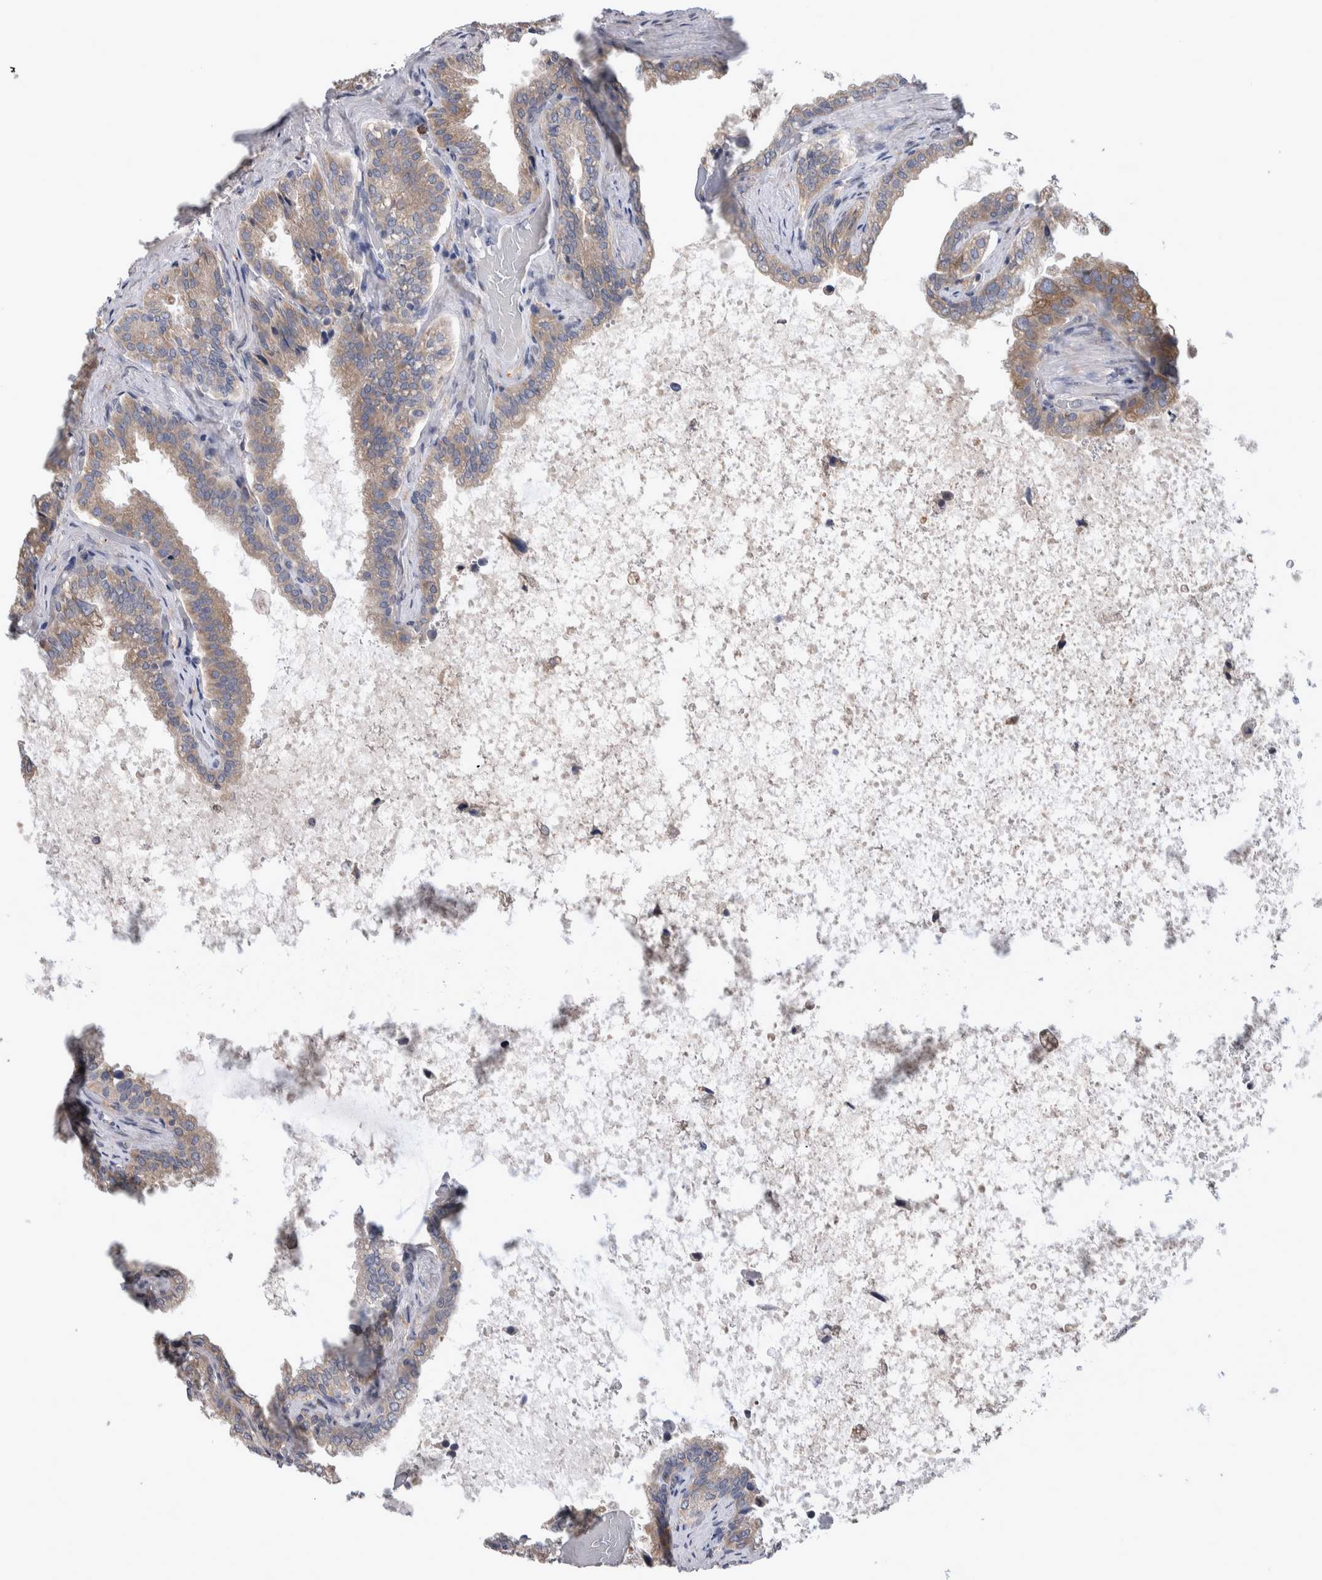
{"staining": {"intensity": "weak", "quantity": ">75%", "location": "cytoplasmic/membranous"}, "tissue": "seminal vesicle", "cell_type": "Glandular cells", "image_type": "normal", "snomed": [{"axis": "morphology", "description": "Normal tissue, NOS"}, {"axis": "topography", "description": "Seminal veicle"}], "caption": "Immunohistochemical staining of normal seminal vesicle displays >75% levels of weak cytoplasmic/membranous protein expression in approximately >75% of glandular cells.", "gene": "IBTK", "patient": {"sex": "male", "age": 46}}